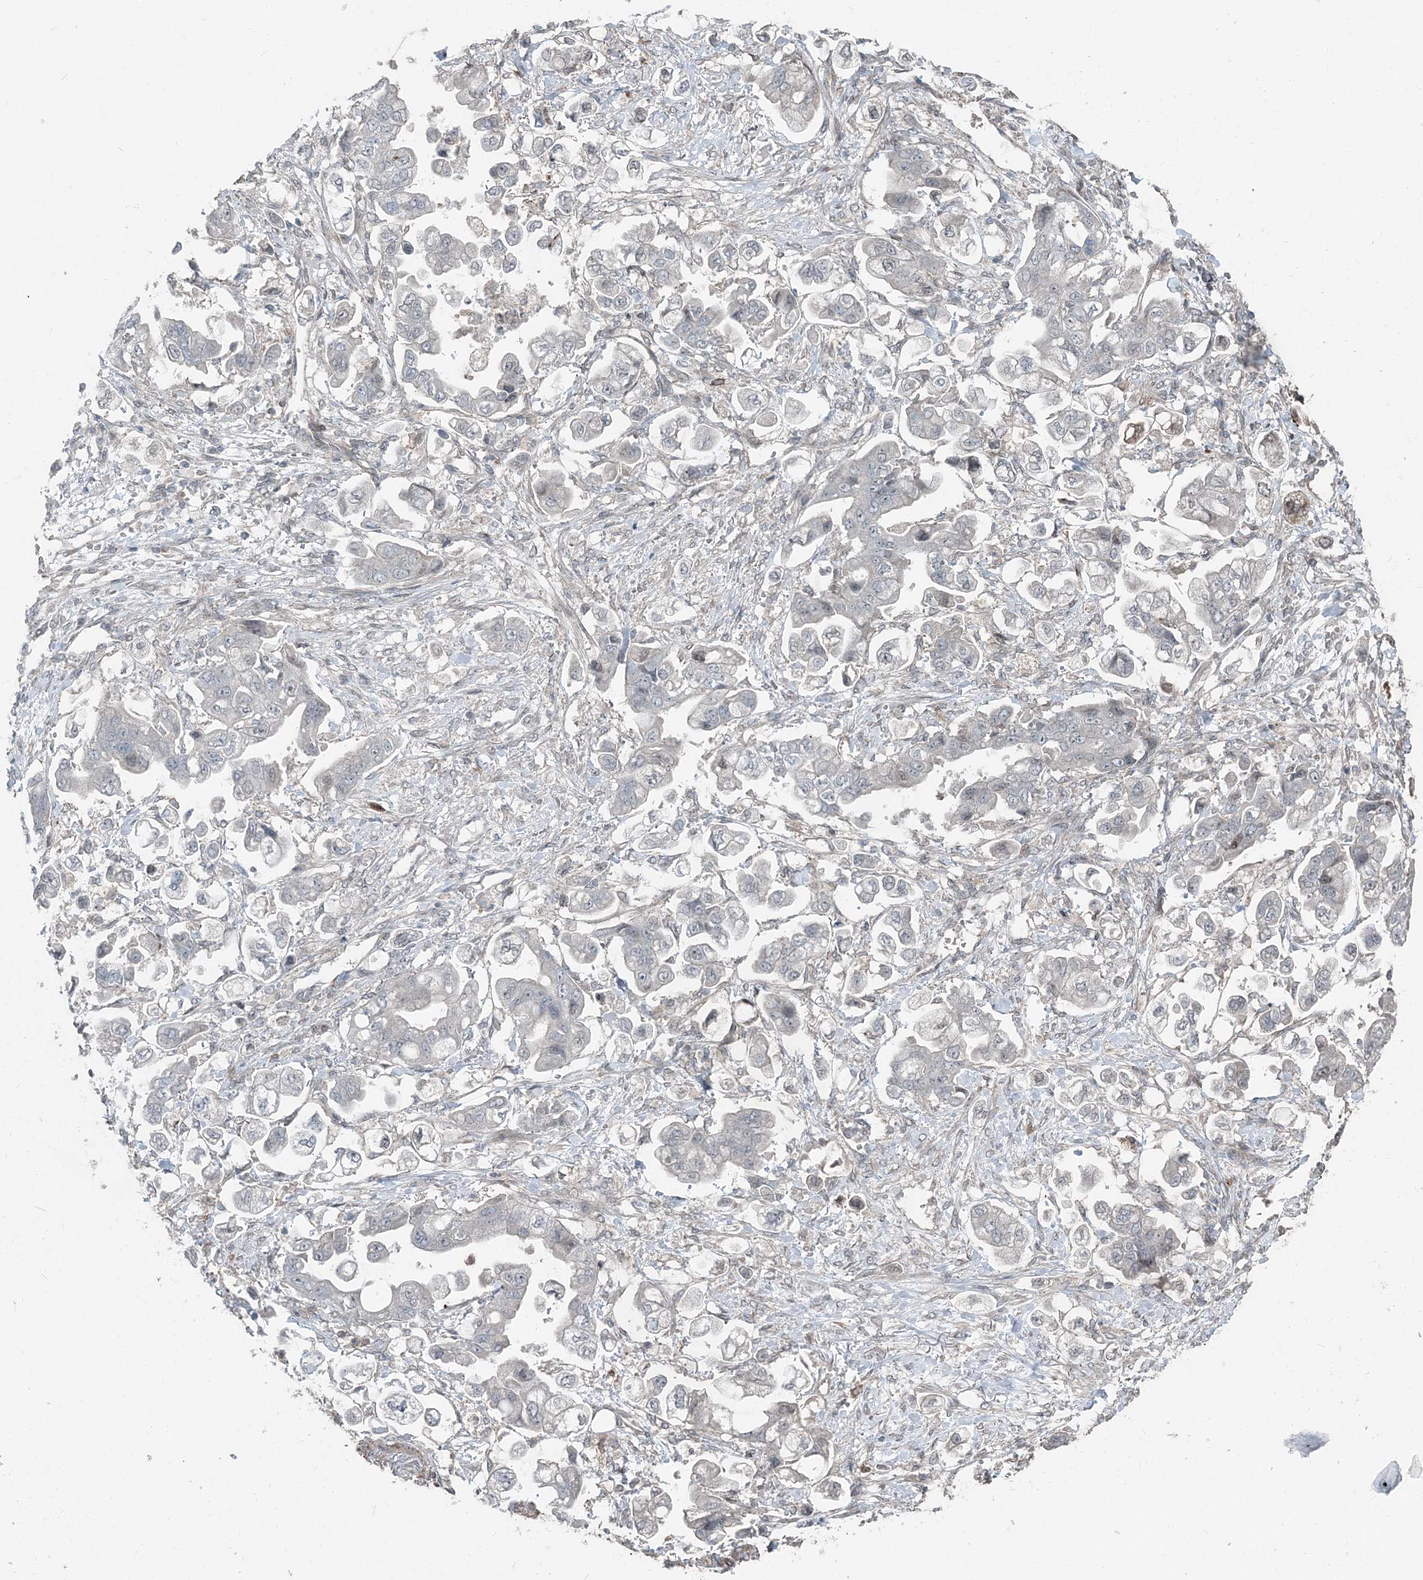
{"staining": {"intensity": "negative", "quantity": "none", "location": "none"}, "tissue": "stomach cancer", "cell_type": "Tumor cells", "image_type": "cancer", "snomed": [{"axis": "morphology", "description": "Adenocarcinoma, NOS"}, {"axis": "topography", "description": "Stomach"}], "caption": "Immunohistochemical staining of stomach cancer demonstrates no significant positivity in tumor cells. Brightfield microscopy of immunohistochemistry (IHC) stained with DAB (brown) and hematoxylin (blue), captured at high magnification.", "gene": "FBXL17", "patient": {"sex": "male", "age": 62}}